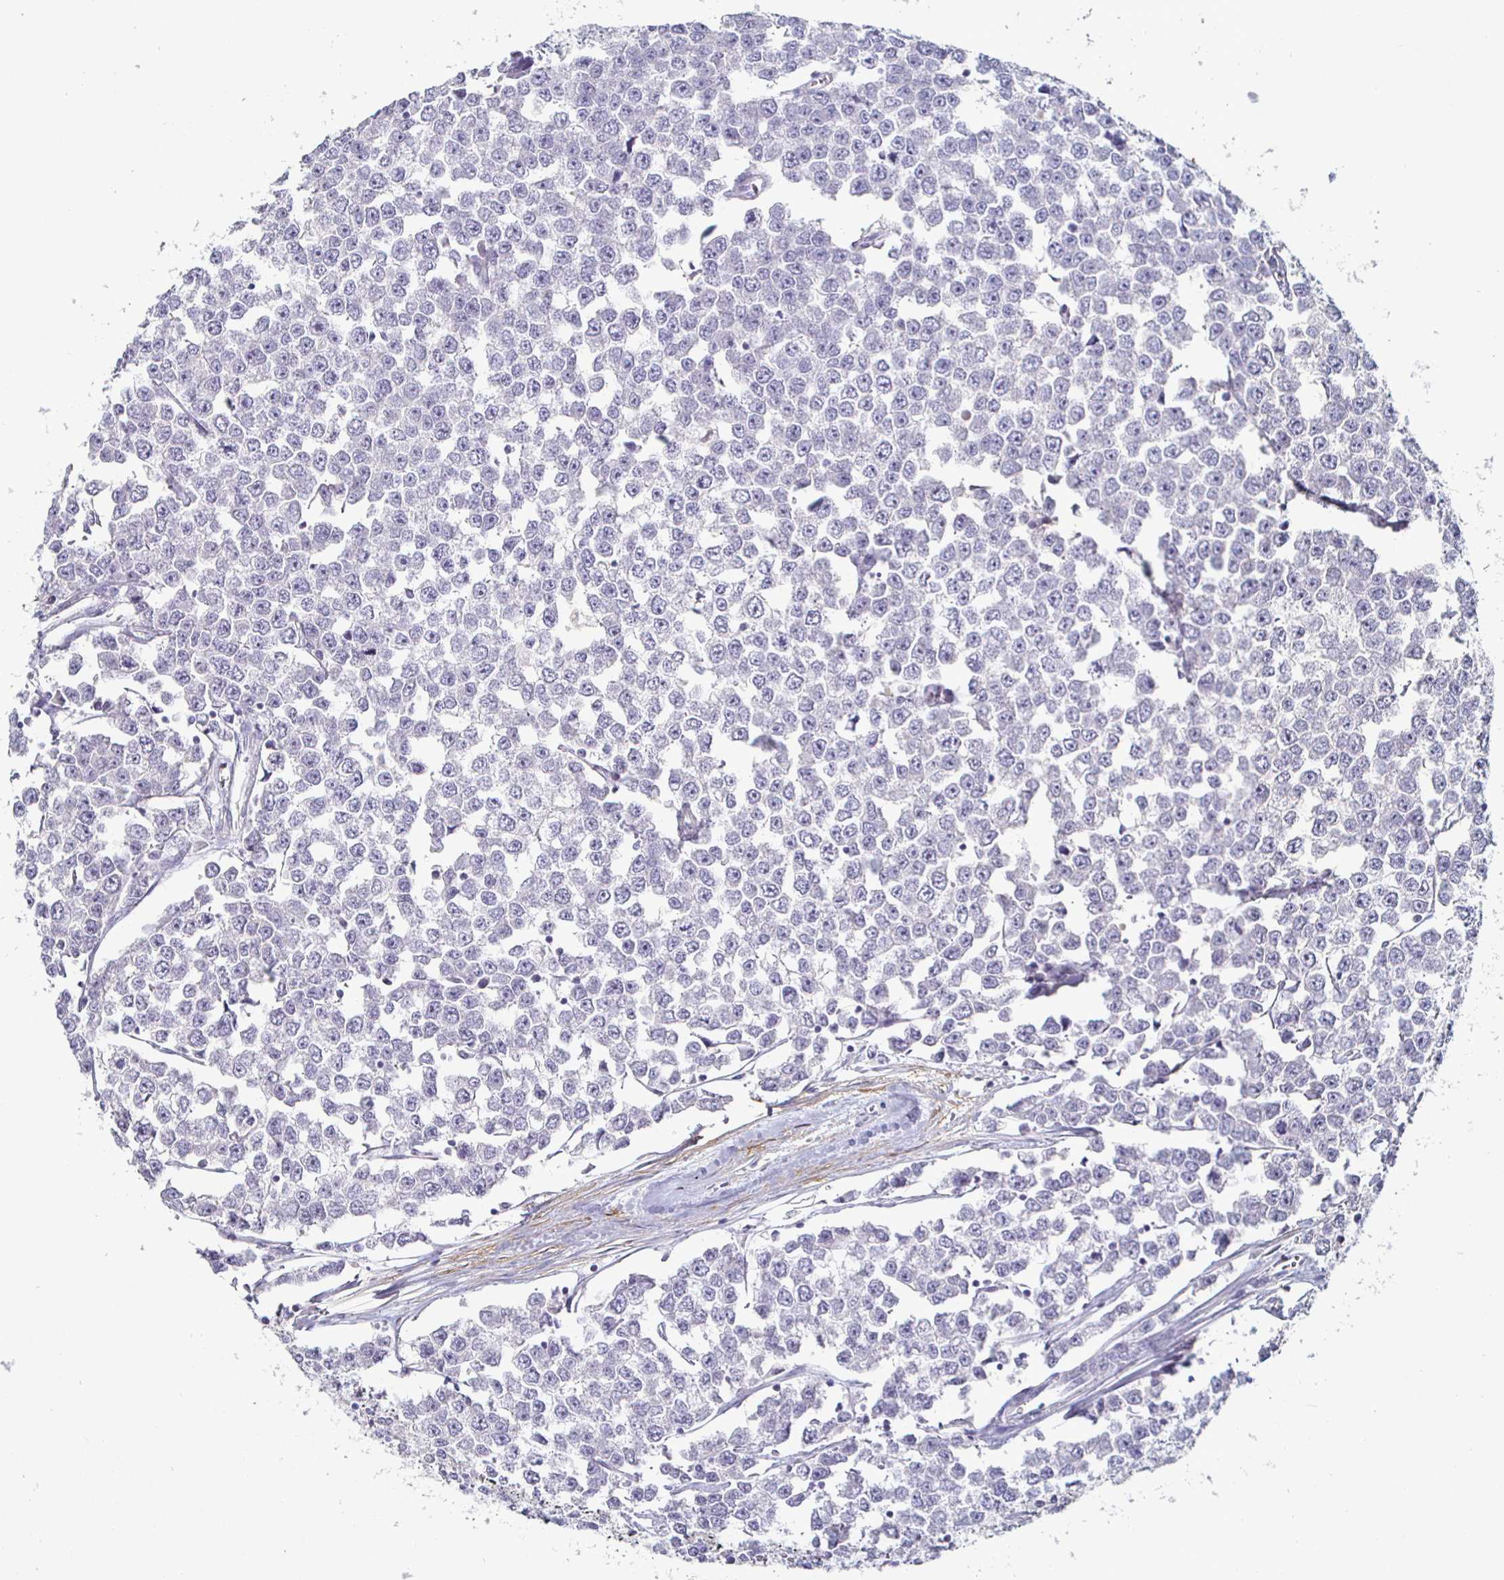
{"staining": {"intensity": "negative", "quantity": "none", "location": "none"}, "tissue": "testis cancer", "cell_type": "Tumor cells", "image_type": "cancer", "snomed": [{"axis": "morphology", "description": "Seminoma, NOS"}, {"axis": "morphology", "description": "Carcinoma, Embryonal, NOS"}, {"axis": "topography", "description": "Testis"}], "caption": "Embryonal carcinoma (testis) stained for a protein using IHC demonstrates no staining tumor cells.", "gene": "ENPP1", "patient": {"sex": "male", "age": 52}}